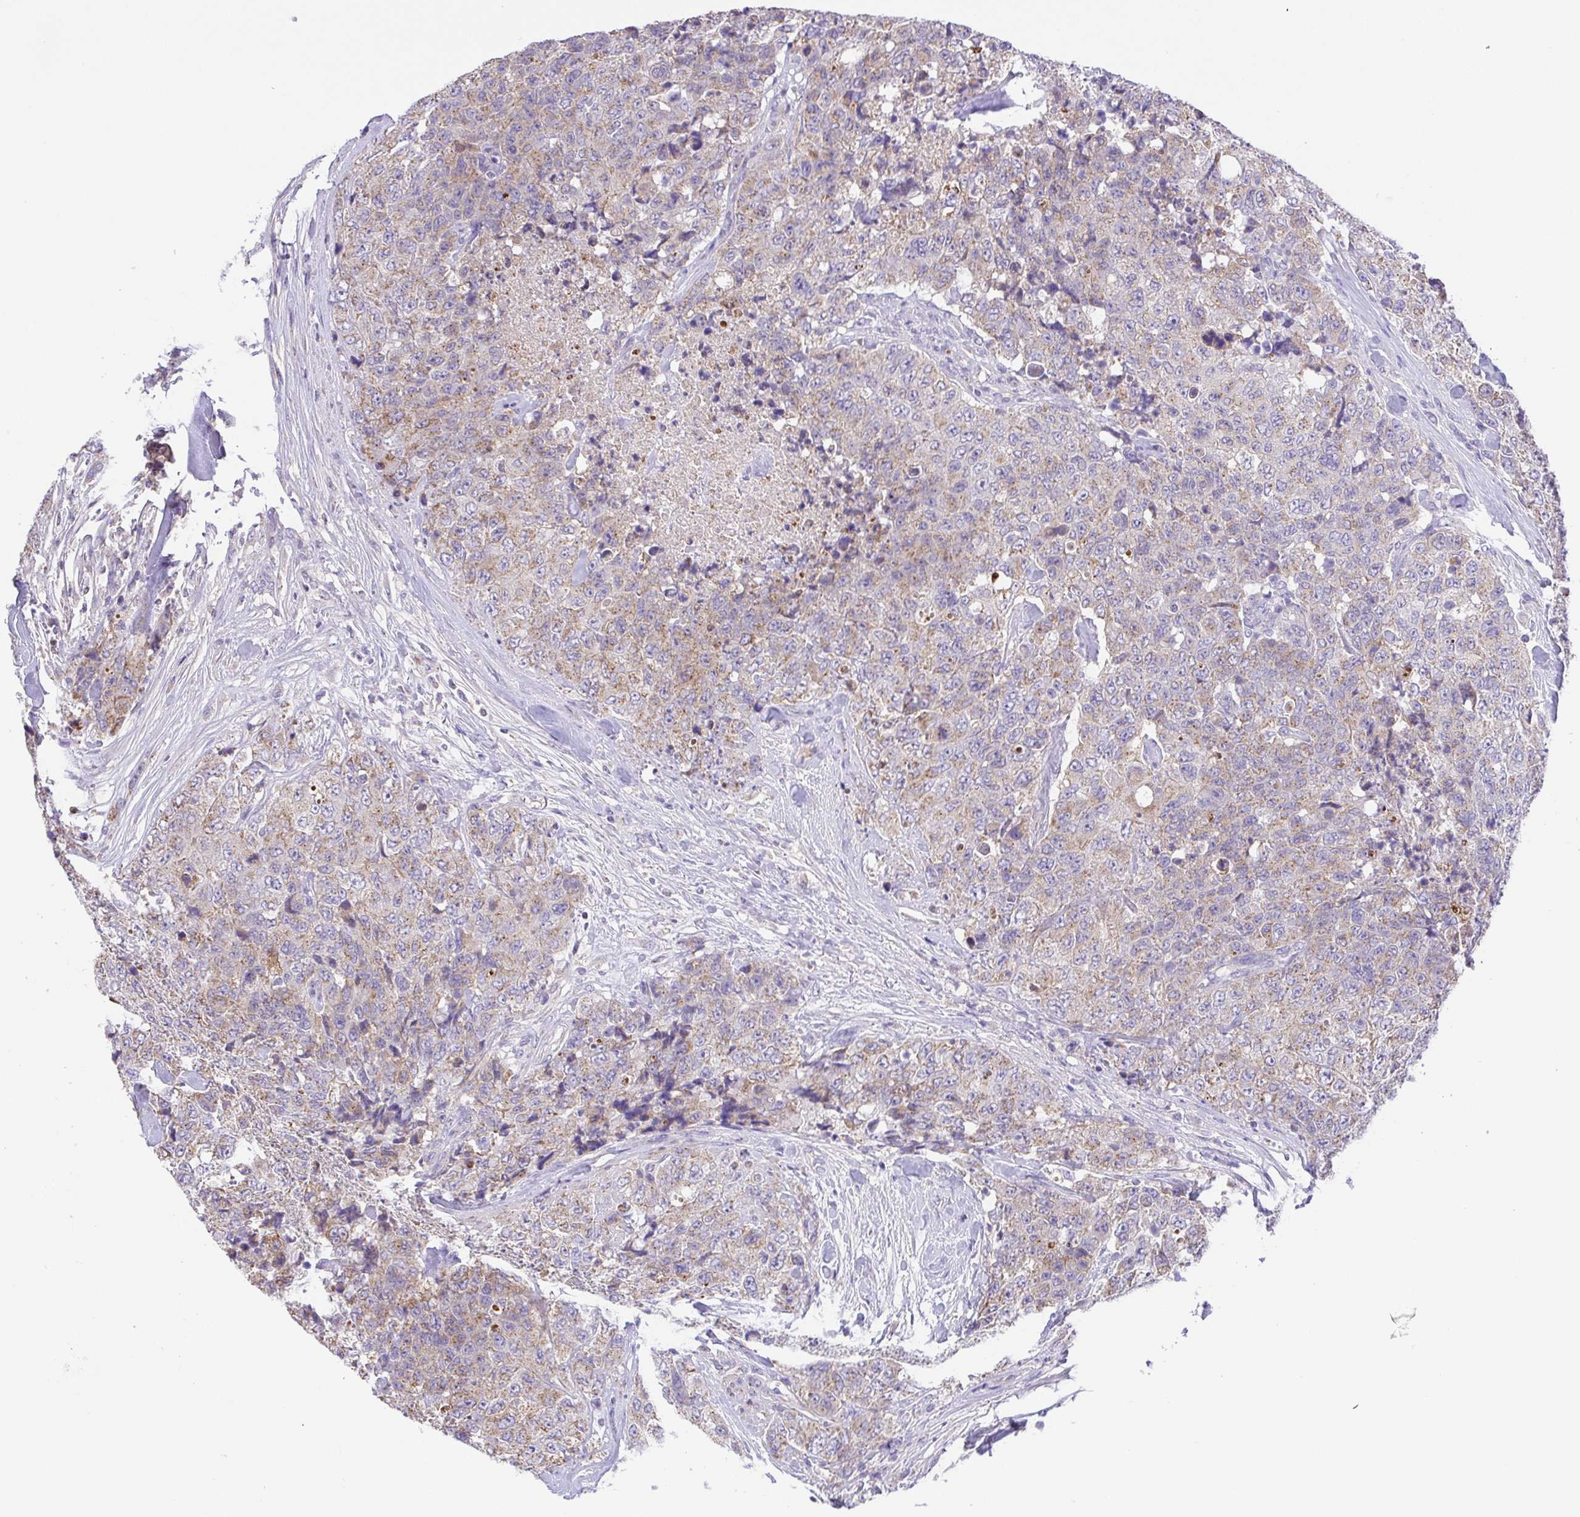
{"staining": {"intensity": "weak", "quantity": "<25%", "location": "cytoplasmic/membranous"}, "tissue": "urothelial cancer", "cell_type": "Tumor cells", "image_type": "cancer", "snomed": [{"axis": "morphology", "description": "Urothelial carcinoma, High grade"}, {"axis": "topography", "description": "Urinary bladder"}], "caption": "Urothelial cancer was stained to show a protein in brown. There is no significant expression in tumor cells. (Stains: DAB IHC with hematoxylin counter stain, Microscopy: brightfield microscopy at high magnification).", "gene": "SLC13A1", "patient": {"sex": "female", "age": 78}}